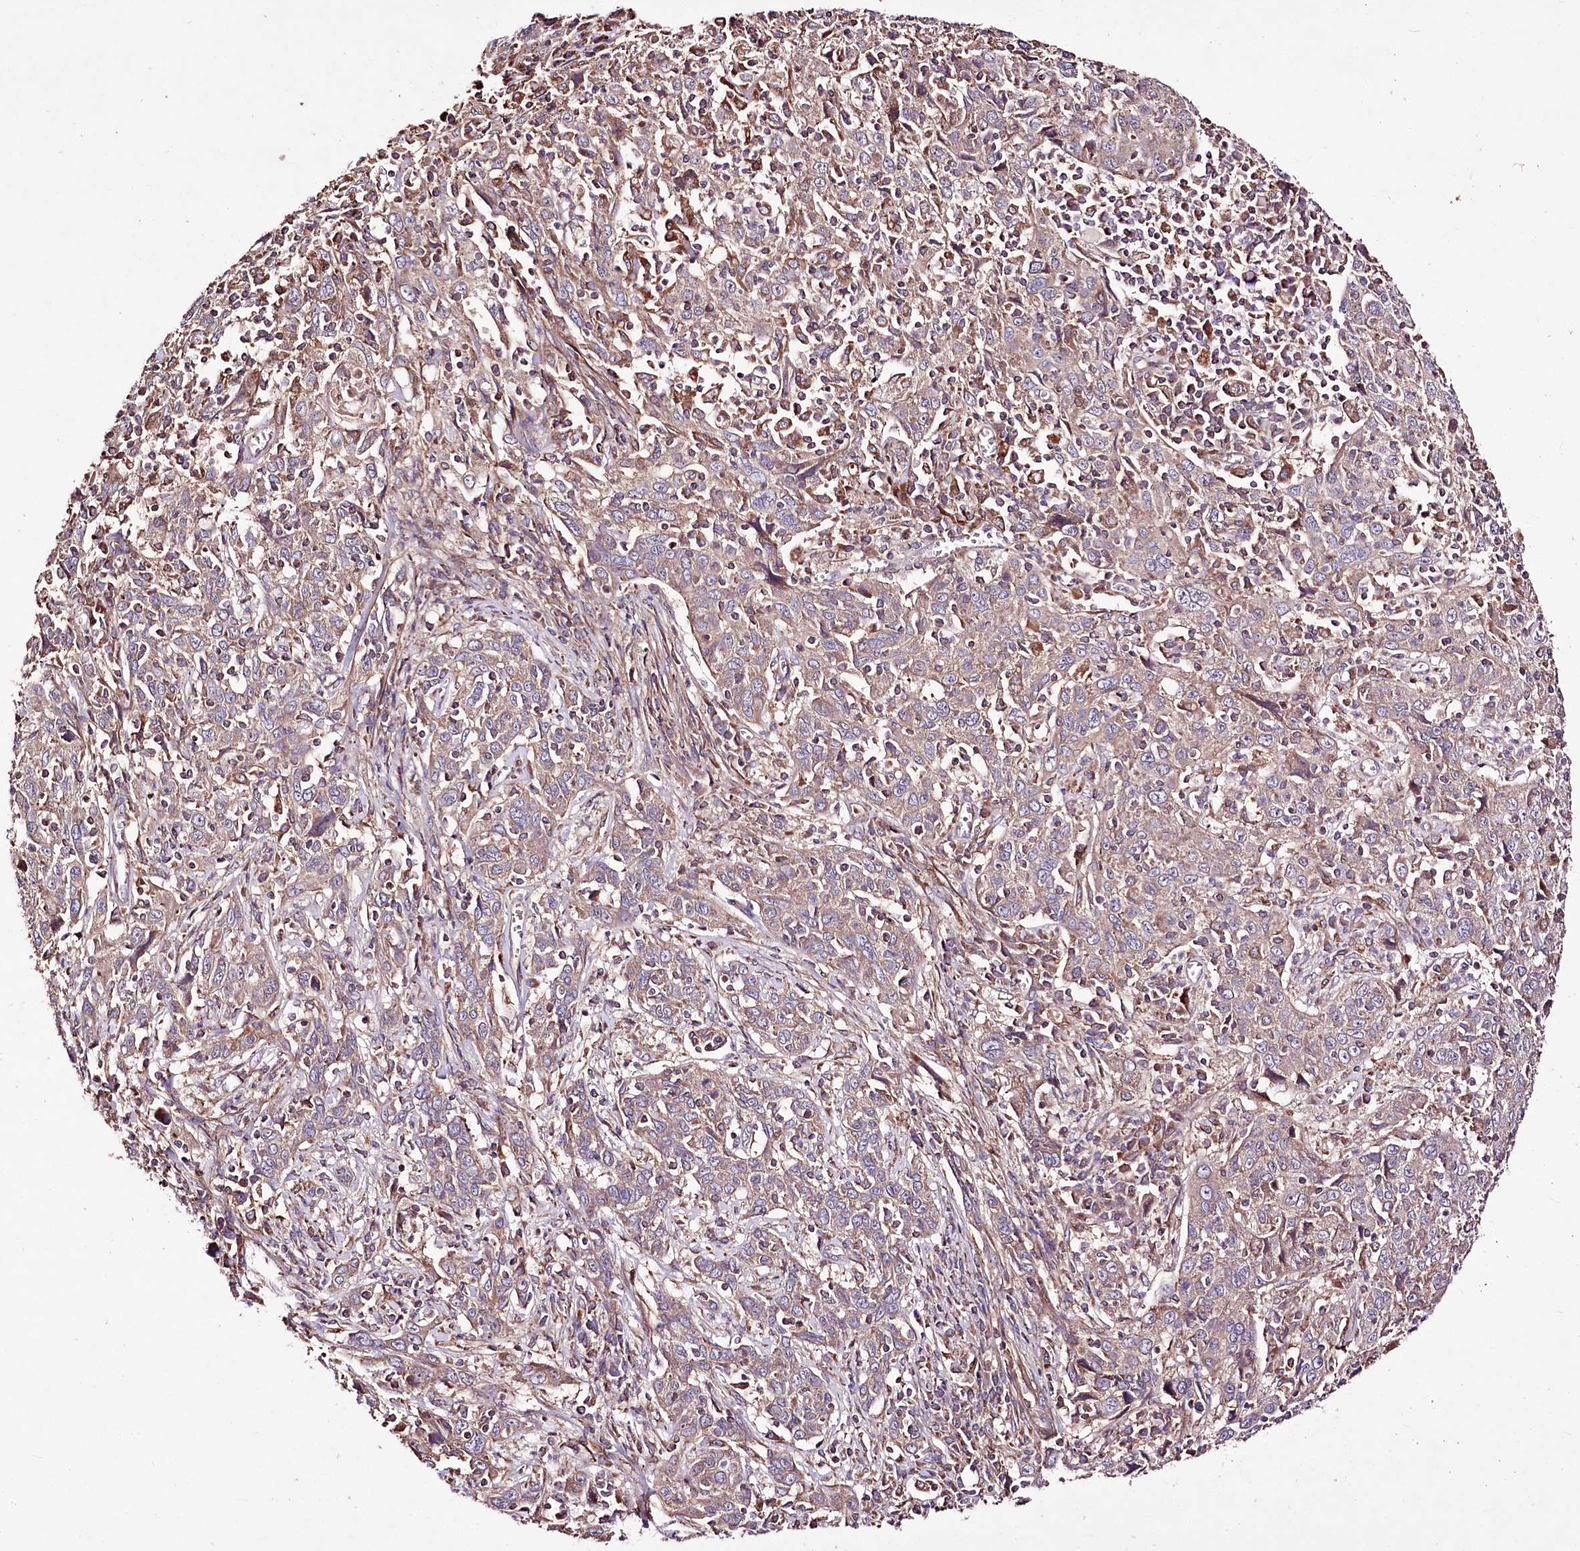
{"staining": {"intensity": "weak", "quantity": ">75%", "location": "cytoplasmic/membranous"}, "tissue": "cervical cancer", "cell_type": "Tumor cells", "image_type": "cancer", "snomed": [{"axis": "morphology", "description": "Squamous cell carcinoma, NOS"}, {"axis": "topography", "description": "Cervix"}], "caption": "Tumor cells exhibit weak cytoplasmic/membranous expression in approximately >75% of cells in cervical cancer (squamous cell carcinoma).", "gene": "WWC1", "patient": {"sex": "female", "age": 46}}